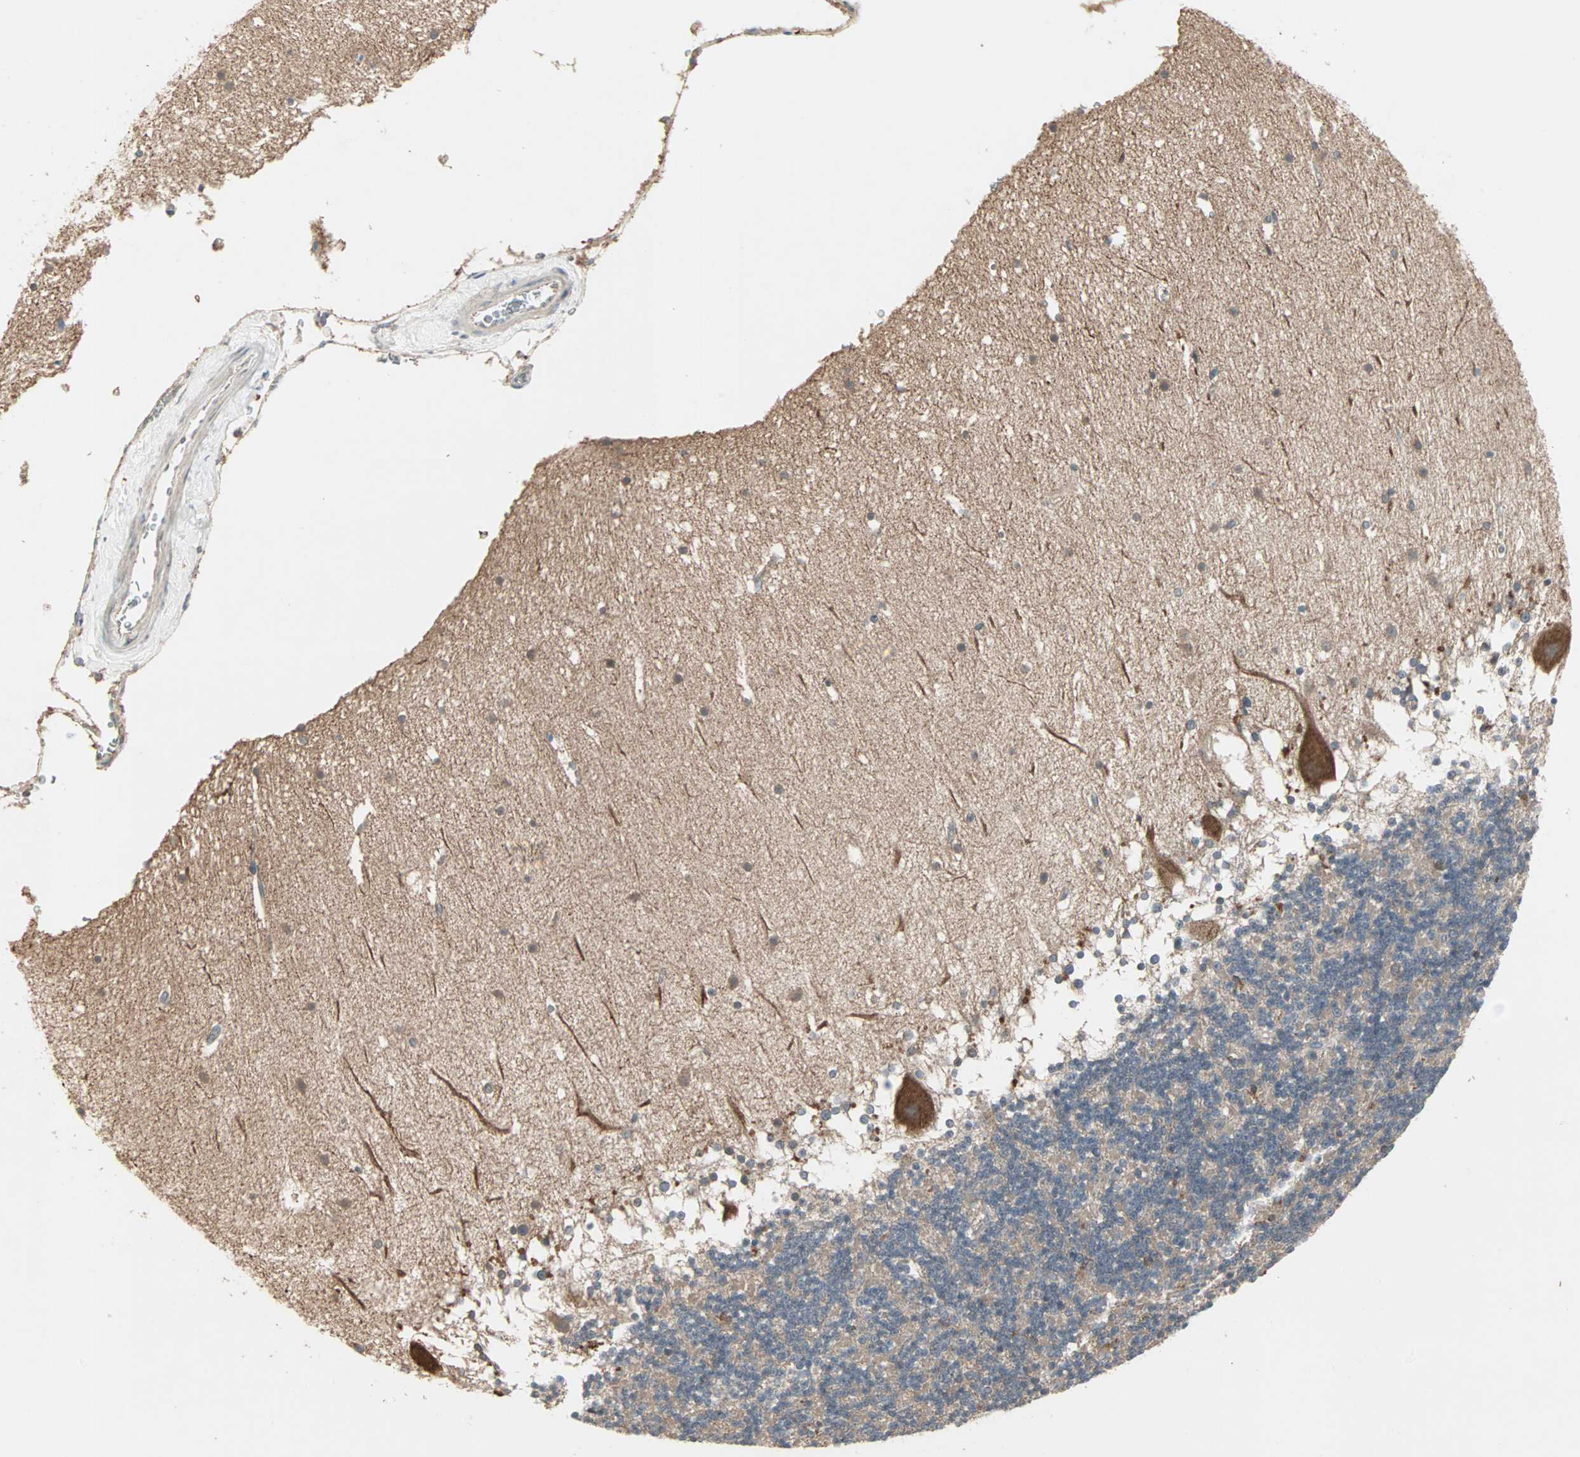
{"staining": {"intensity": "strong", "quantity": "<25%", "location": "cytoplasmic/membranous"}, "tissue": "cerebellum", "cell_type": "Cells in granular layer", "image_type": "normal", "snomed": [{"axis": "morphology", "description": "Normal tissue, NOS"}, {"axis": "topography", "description": "Cerebellum"}], "caption": "Strong cytoplasmic/membranous positivity for a protein is appreciated in about <25% of cells in granular layer of normal cerebellum using immunohistochemistry.", "gene": "JMJD7", "patient": {"sex": "female", "age": 19}}